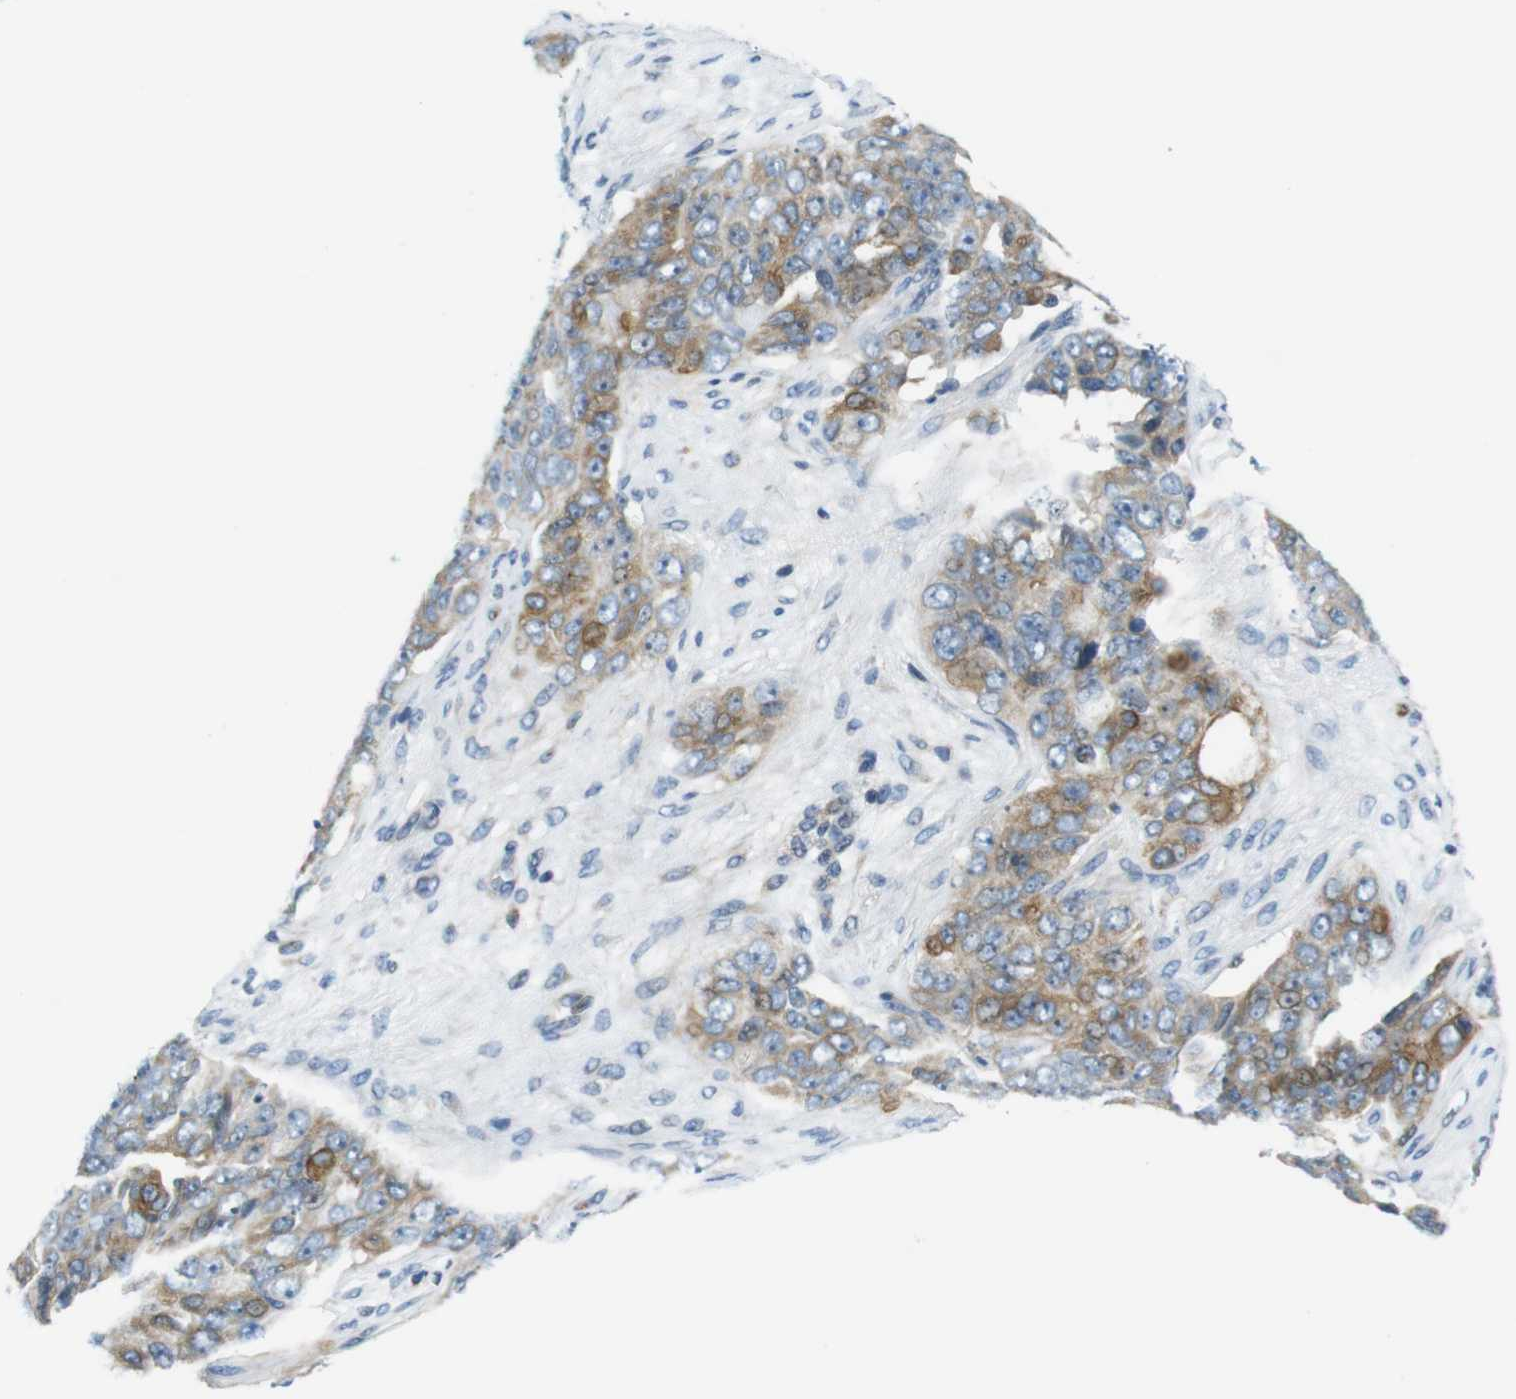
{"staining": {"intensity": "moderate", "quantity": "25%-75%", "location": "cytoplasmic/membranous"}, "tissue": "ovarian cancer", "cell_type": "Tumor cells", "image_type": "cancer", "snomed": [{"axis": "morphology", "description": "Carcinoma, endometroid"}, {"axis": "topography", "description": "Ovary"}], "caption": "This image displays immunohistochemistry (IHC) staining of human ovarian cancer, with medium moderate cytoplasmic/membranous expression in approximately 25%-75% of tumor cells.", "gene": "ZDHHC3", "patient": {"sex": "female", "age": 51}}